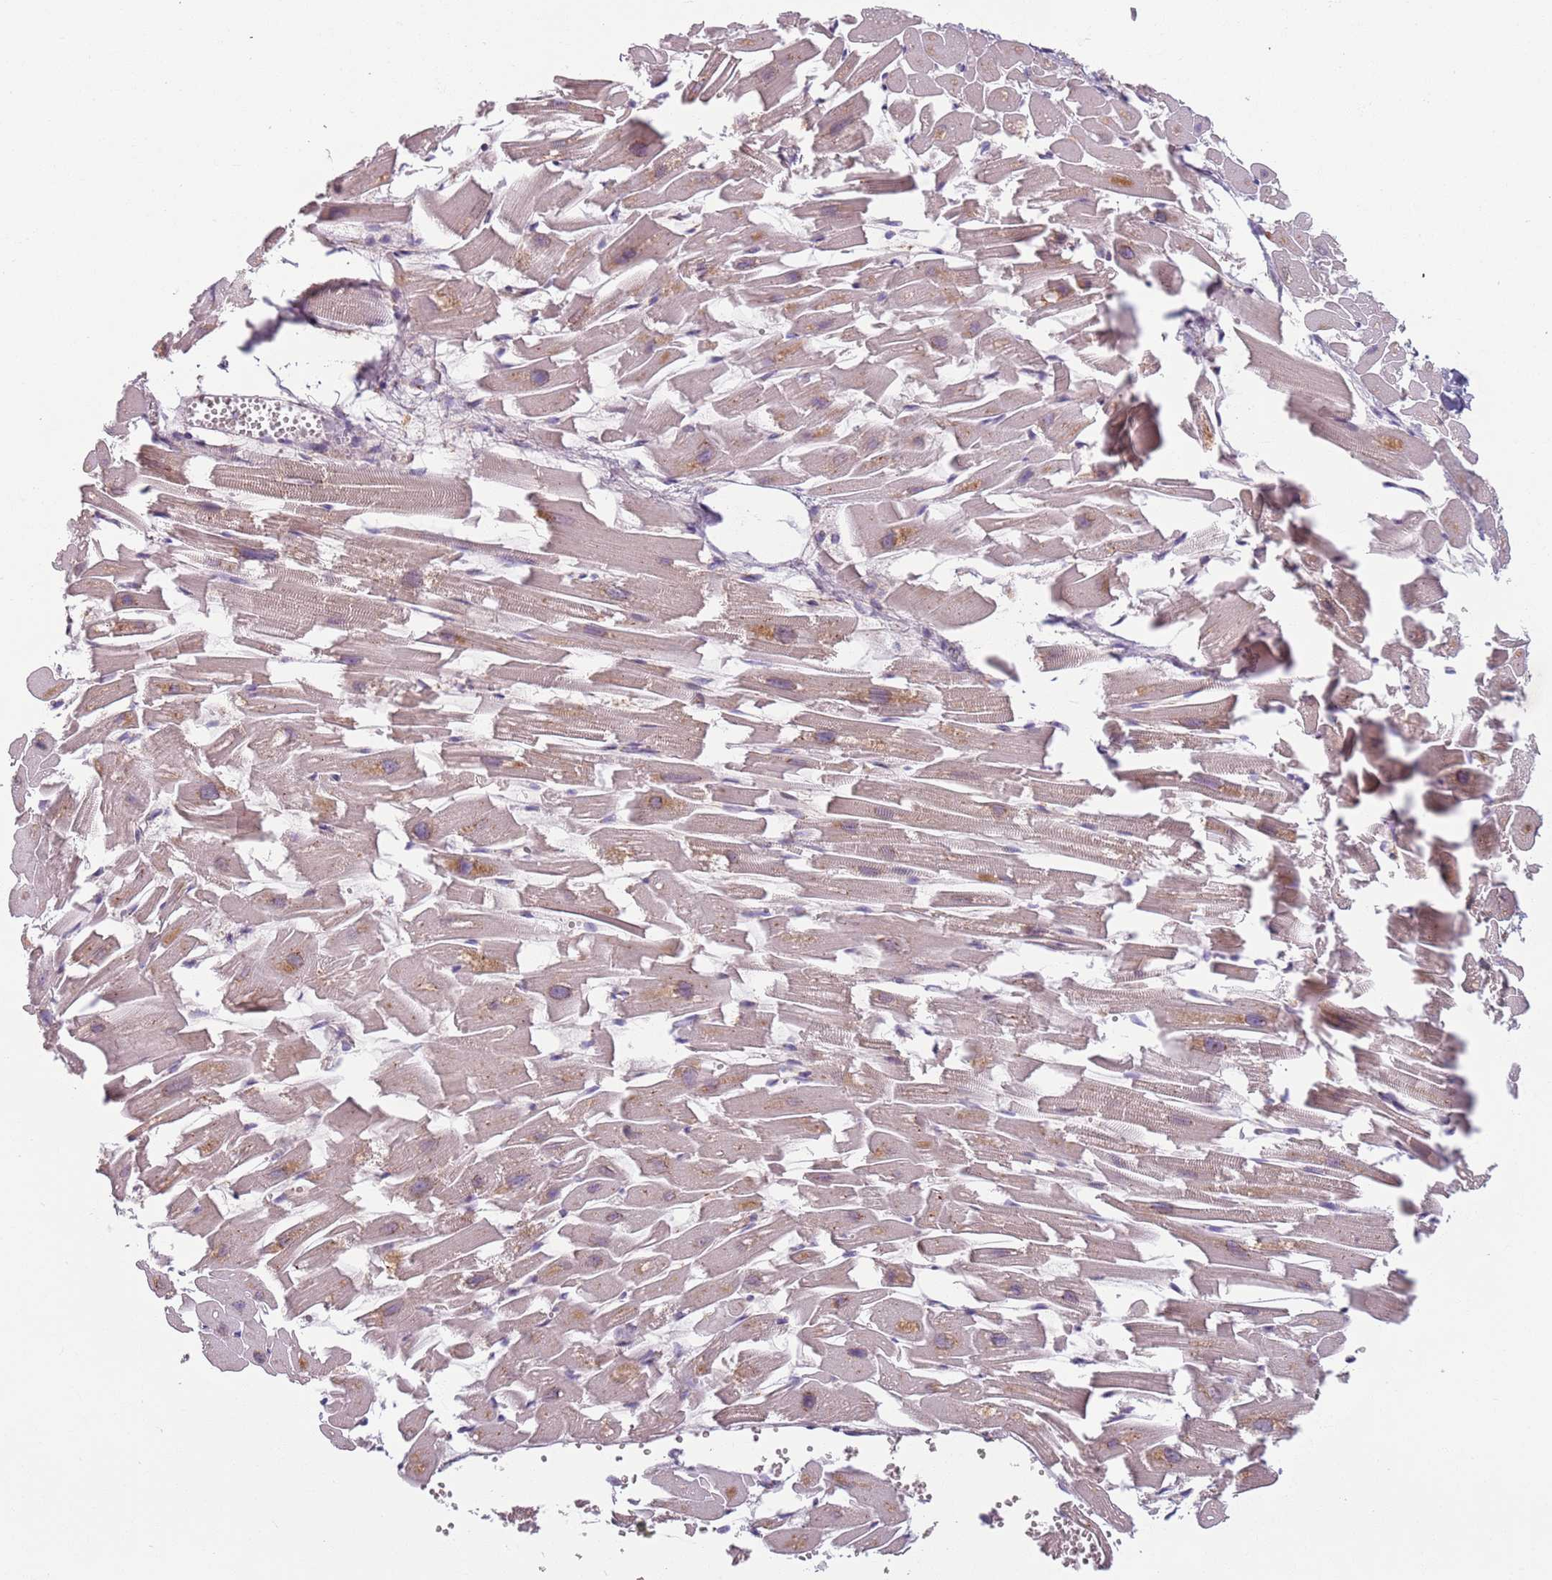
{"staining": {"intensity": "strong", "quantity": "<25%", "location": "cytoplasmic/membranous"}, "tissue": "heart muscle", "cell_type": "Cardiomyocytes", "image_type": "normal", "snomed": [{"axis": "morphology", "description": "Normal tissue, NOS"}, {"axis": "topography", "description": "Heart"}], "caption": "The immunohistochemical stain shows strong cytoplasmic/membranous staining in cardiomyocytes of benign heart muscle.", "gene": "AKTIP", "patient": {"sex": "female", "age": 64}}